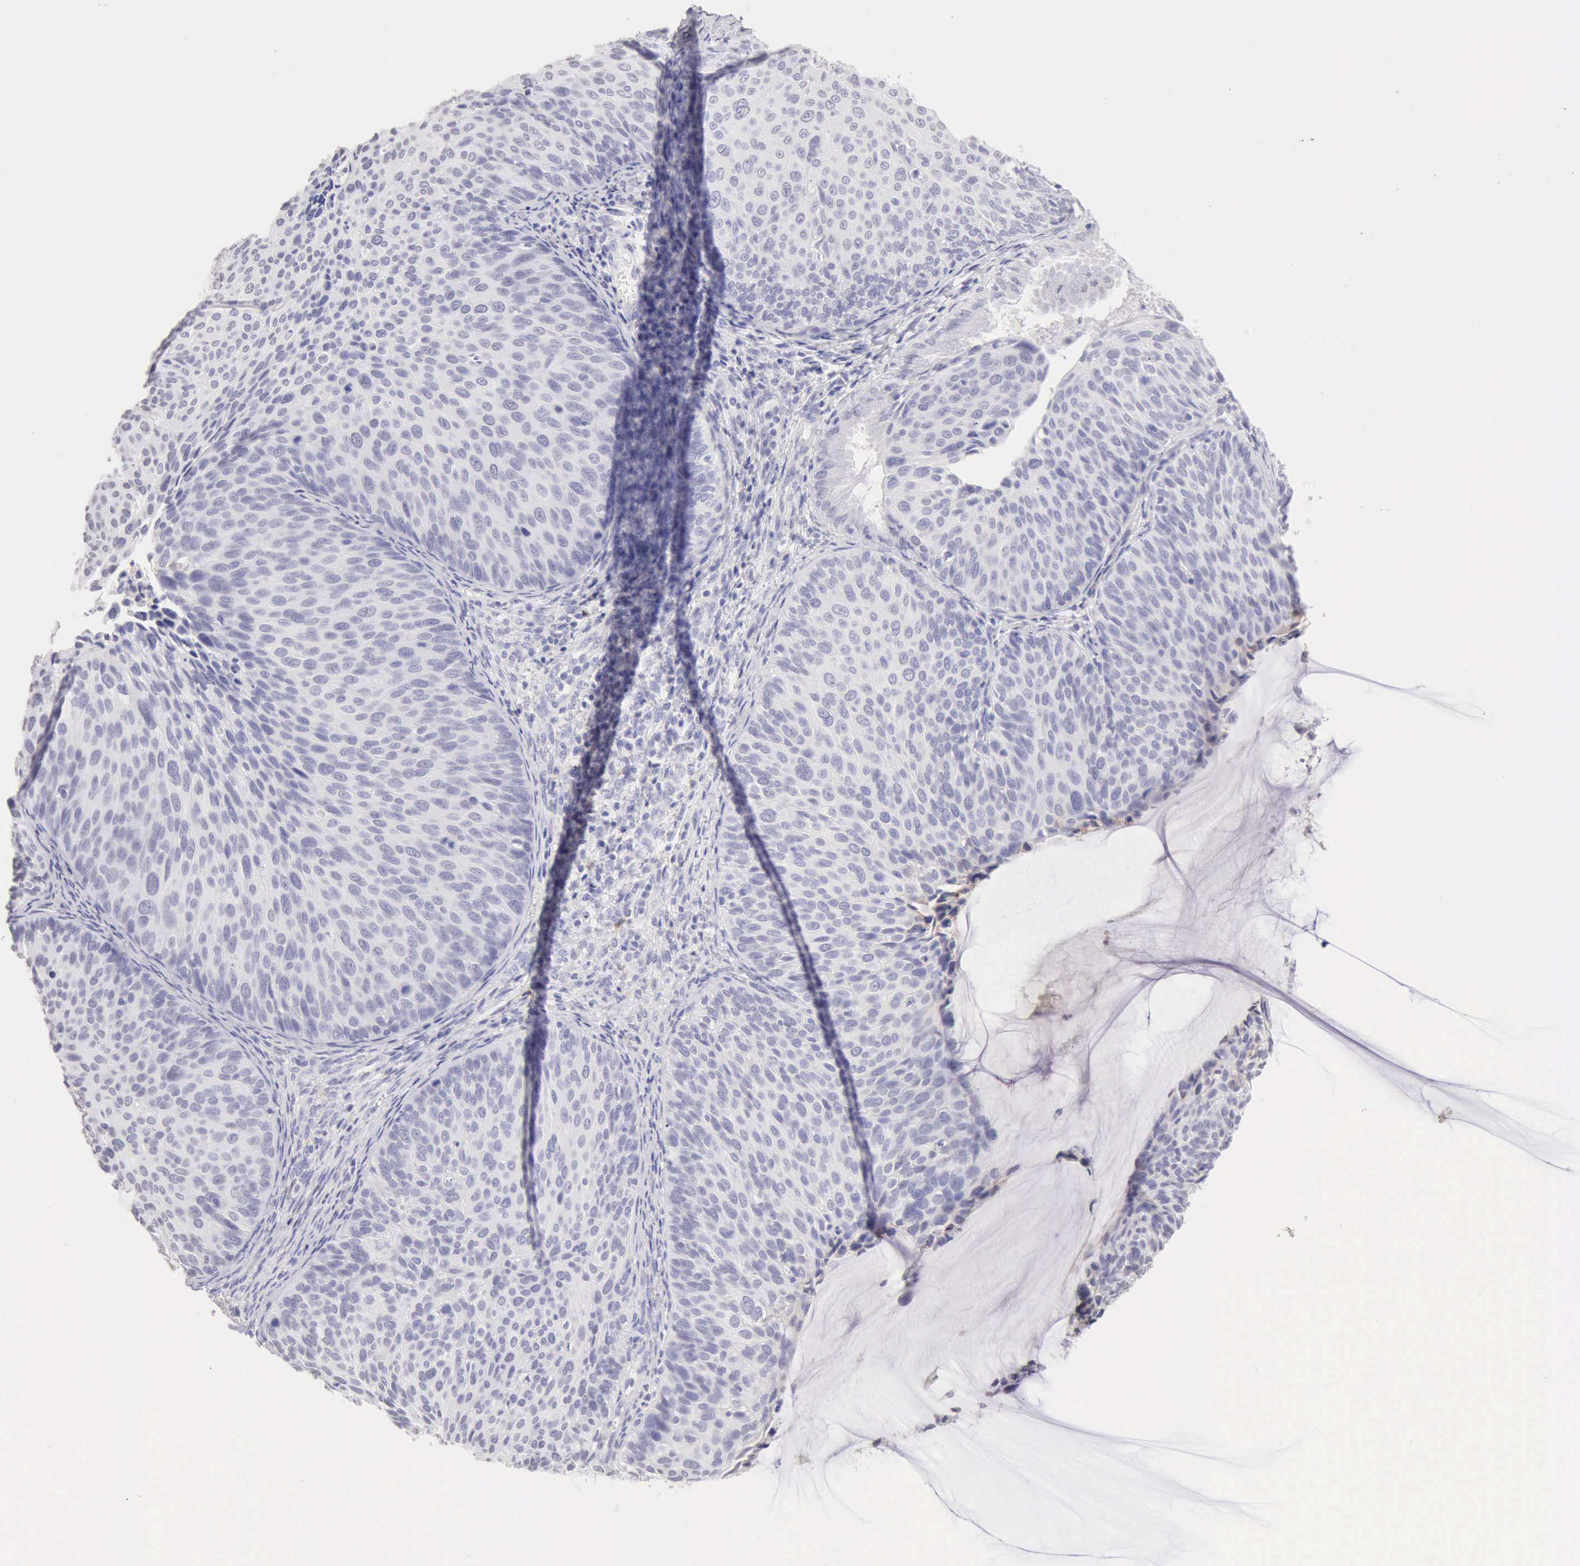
{"staining": {"intensity": "negative", "quantity": "none", "location": "none"}, "tissue": "cervical cancer", "cell_type": "Tumor cells", "image_type": "cancer", "snomed": [{"axis": "morphology", "description": "Squamous cell carcinoma, NOS"}, {"axis": "topography", "description": "Cervix"}], "caption": "Micrograph shows no significant protein staining in tumor cells of cervical cancer. (DAB immunohistochemistry (IHC) visualized using brightfield microscopy, high magnification).", "gene": "RNASE1", "patient": {"sex": "female", "age": 36}}